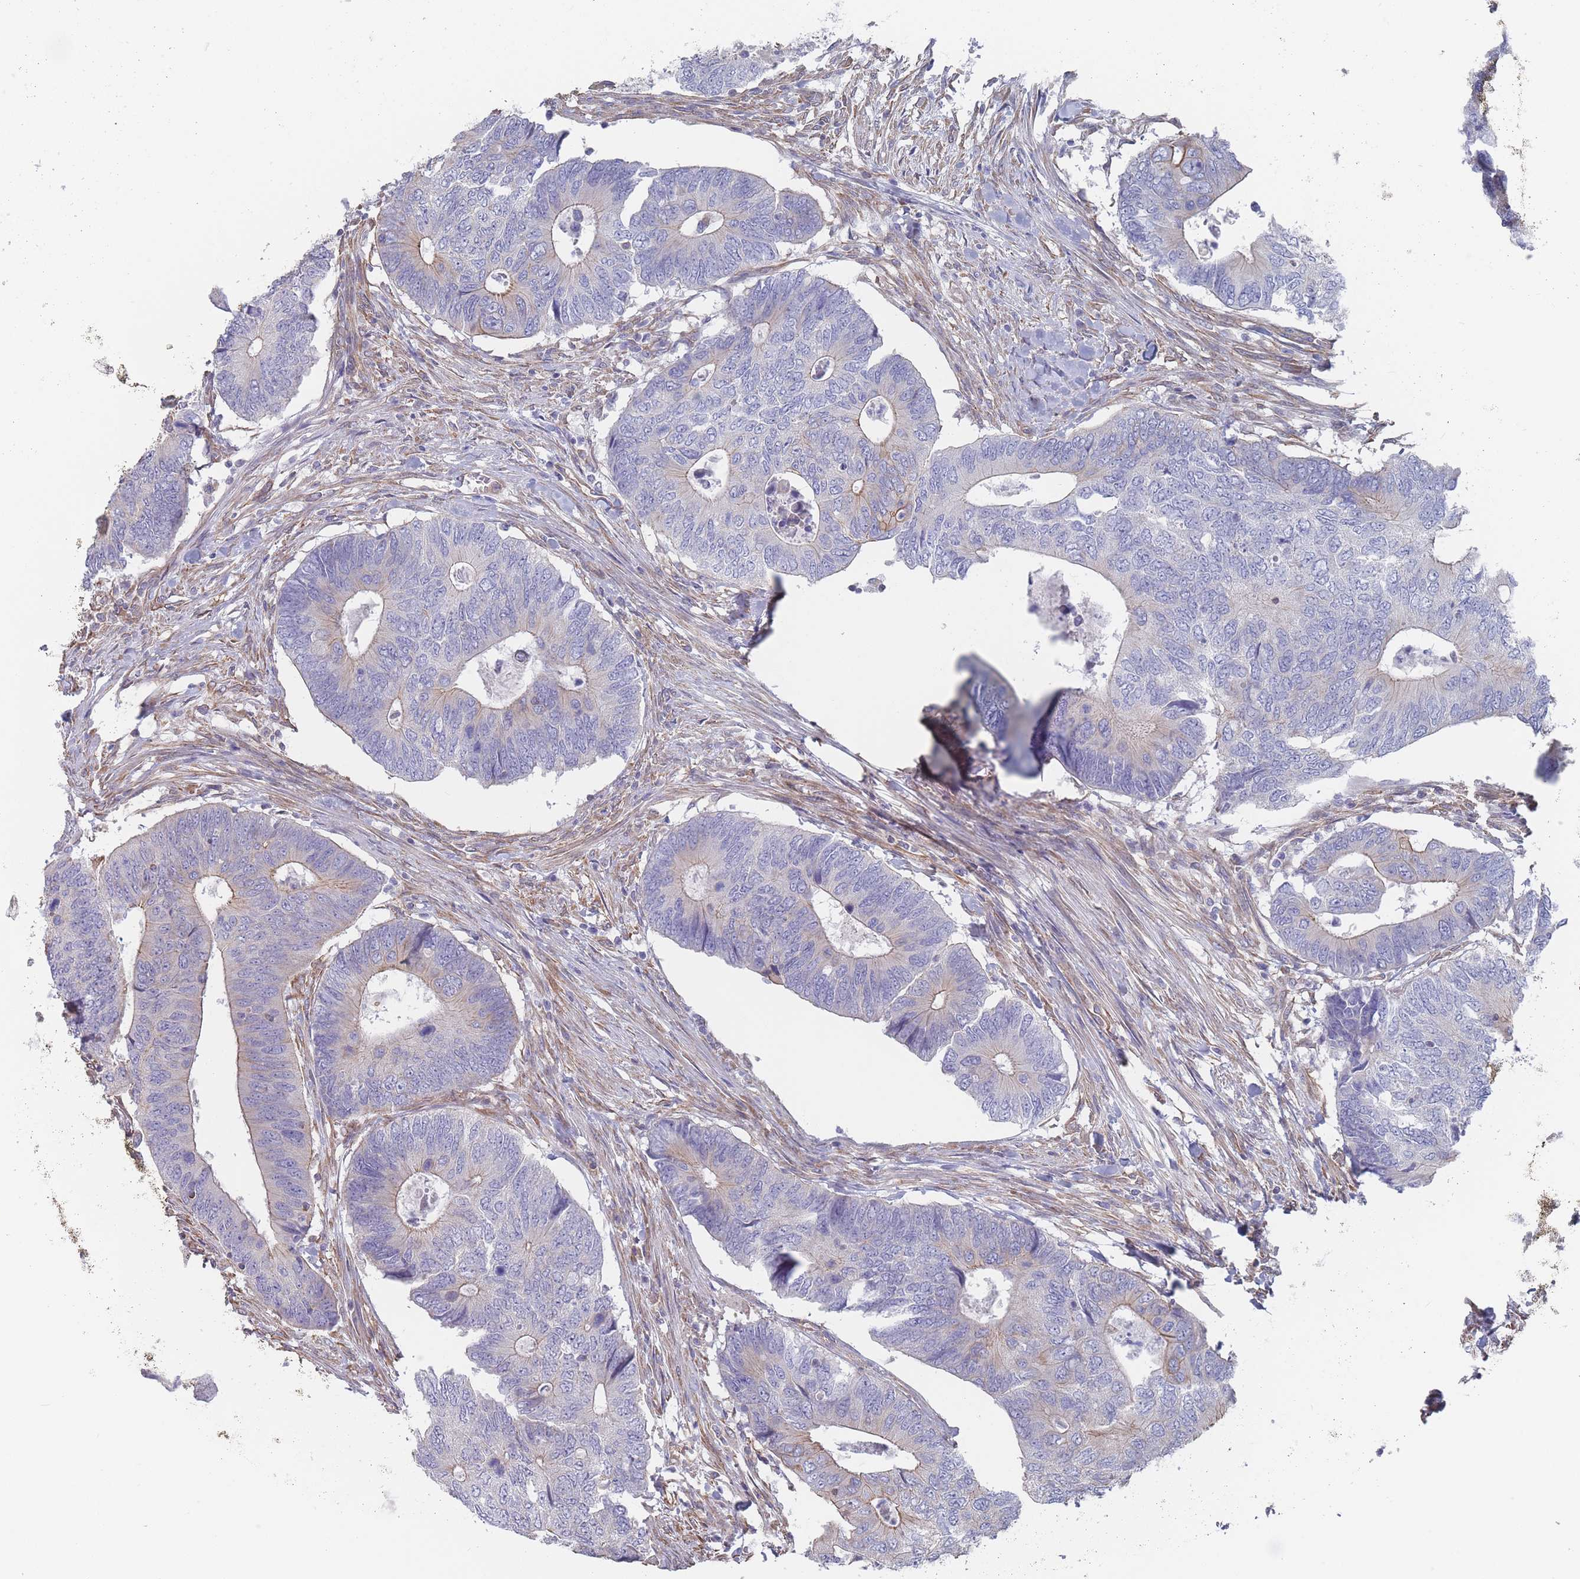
{"staining": {"intensity": "moderate", "quantity": "<25%", "location": "cytoplasmic/membranous"}, "tissue": "colorectal cancer", "cell_type": "Tumor cells", "image_type": "cancer", "snomed": [{"axis": "morphology", "description": "Adenocarcinoma, NOS"}, {"axis": "topography", "description": "Colon"}], "caption": "Immunohistochemical staining of adenocarcinoma (colorectal) demonstrates moderate cytoplasmic/membranous protein expression in approximately <25% of tumor cells.", "gene": "SLC1A6", "patient": {"sex": "male", "age": 87}}